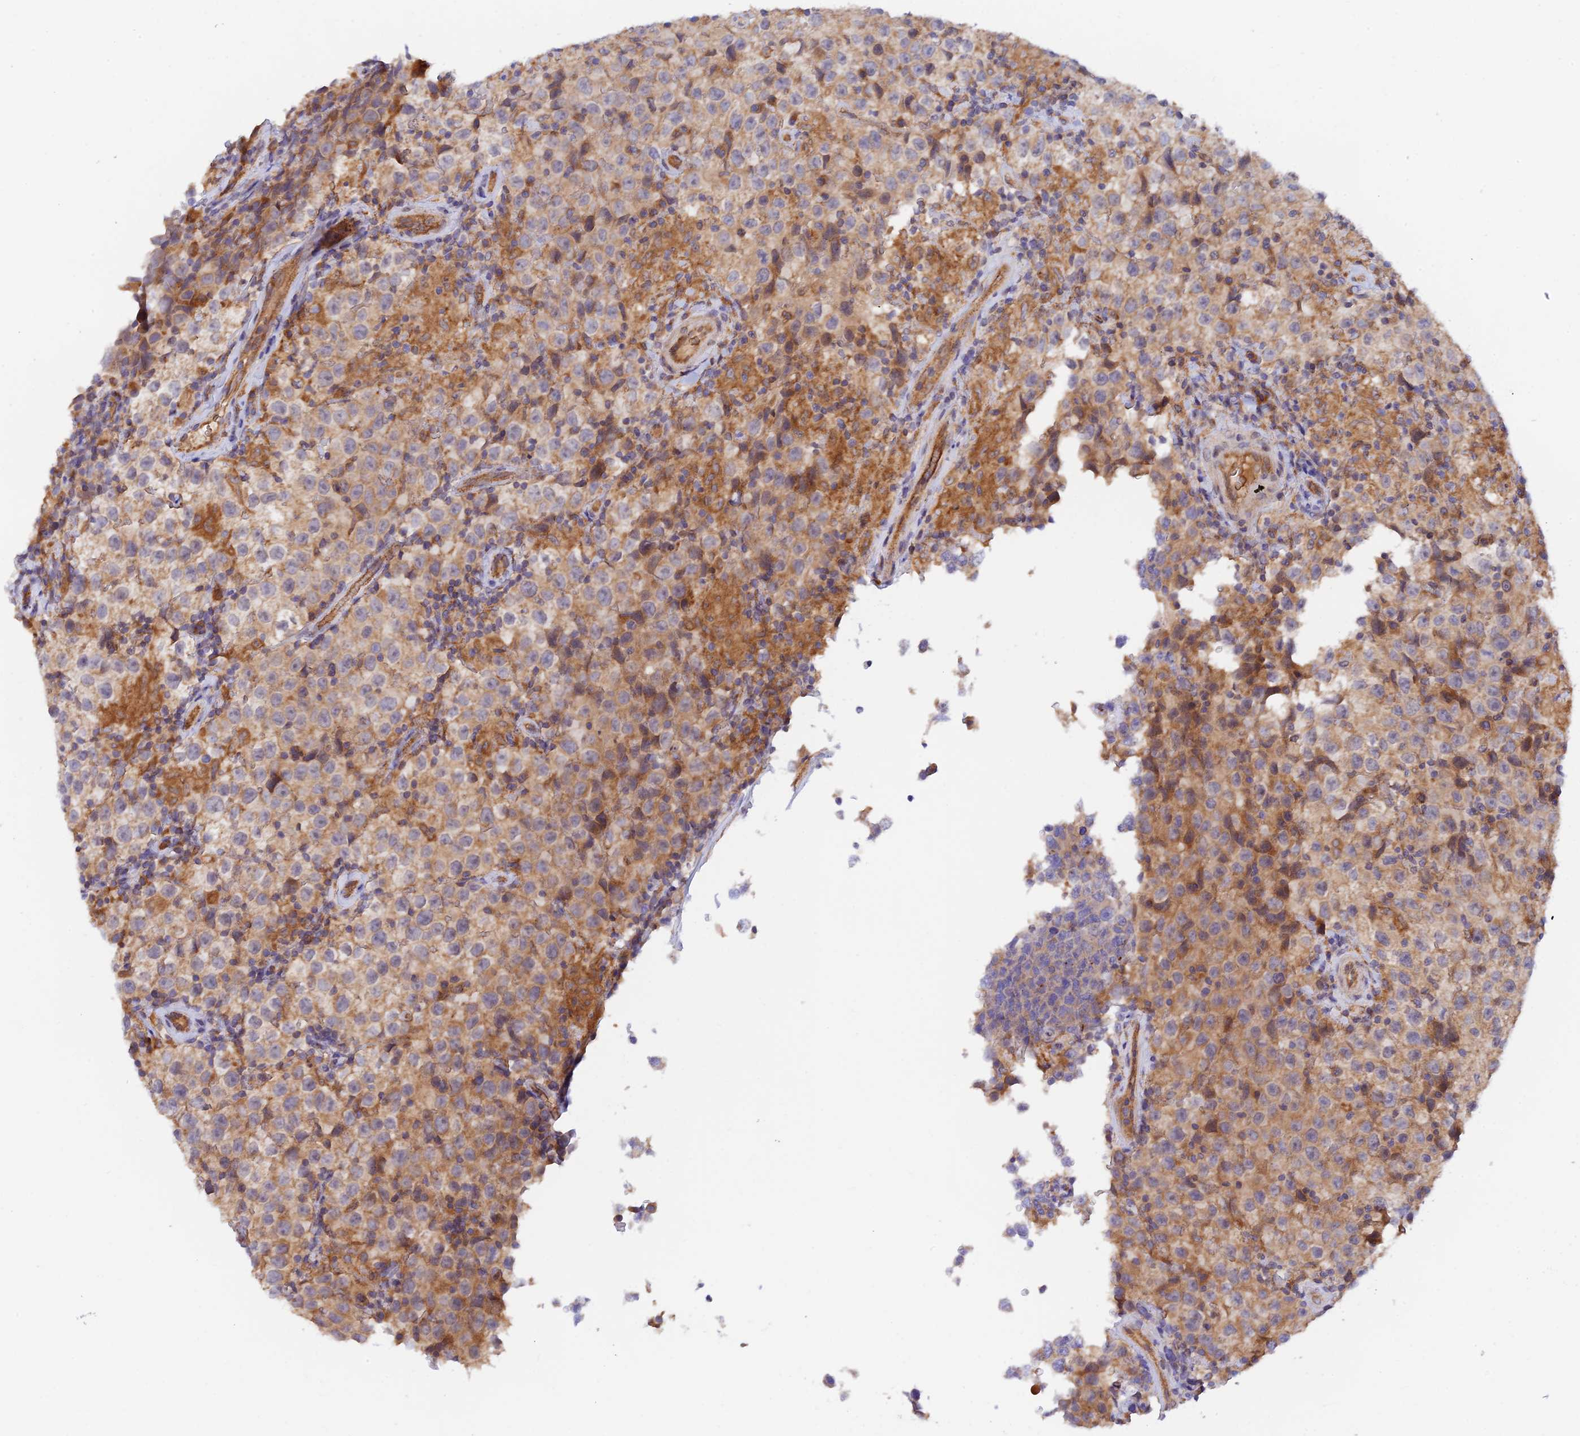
{"staining": {"intensity": "weak", "quantity": ">75%", "location": "cytoplasmic/membranous"}, "tissue": "testis cancer", "cell_type": "Tumor cells", "image_type": "cancer", "snomed": [{"axis": "morphology", "description": "Seminoma, NOS"}, {"axis": "morphology", "description": "Carcinoma, Embryonal, NOS"}, {"axis": "topography", "description": "Testis"}], "caption": "Brown immunohistochemical staining in human testis embryonal carcinoma displays weak cytoplasmic/membranous positivity in approximately >75% of tumor cells. (Stains: DAB (3,3'-diaminobenzidine) in brown, nuclei in blue, Microscopy: brightfield microscopy at high magnification).", "gene": "RANBP6", "patient": {"sex": "male", "age": 41}}